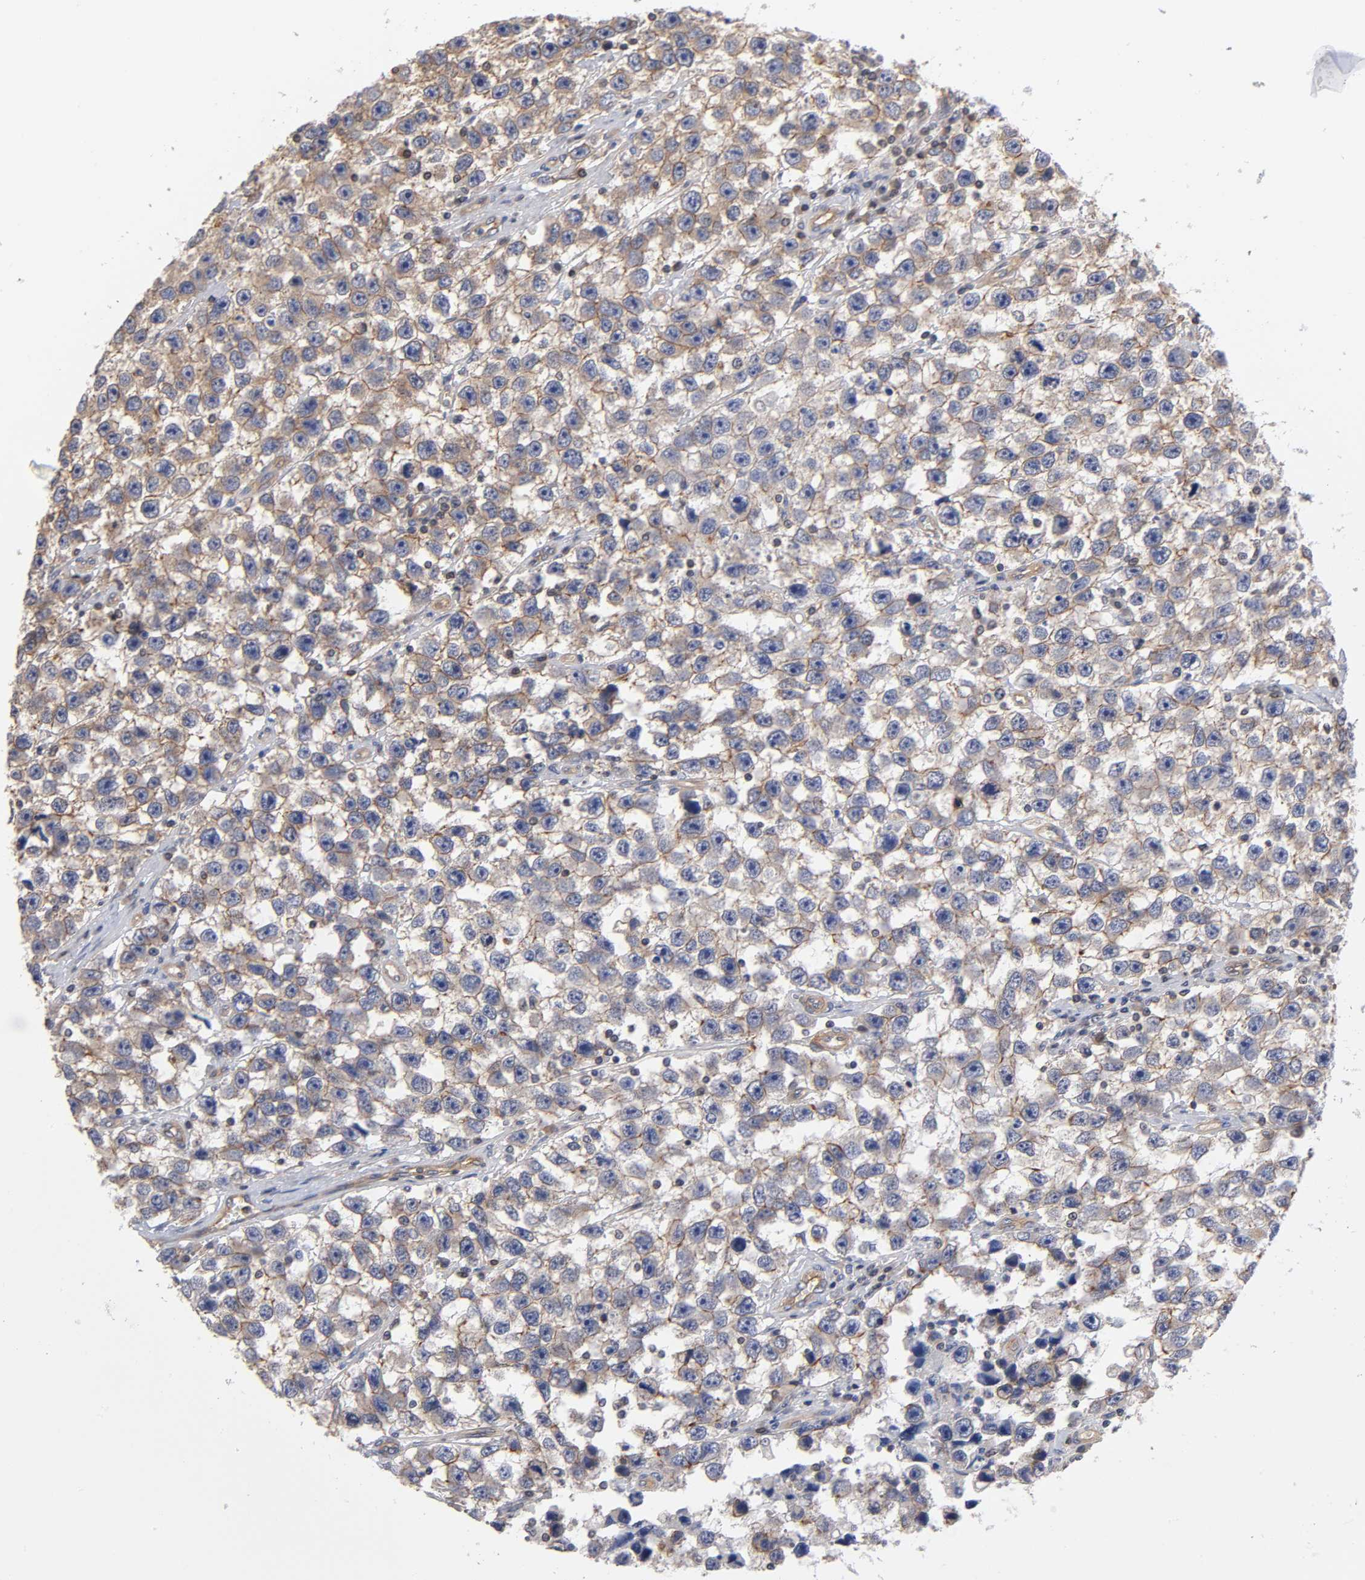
{"staining": {"intensity": "moderate", "quantity": "25%-75%", "location": "cytoplasmic/membranous"}, "tissue": "testis cancer", "cell_type": "Tumor cells", "image_type": "cancer", "snomed": [{"axis": "morphology", "description": "Seminoma, NOS"}, {"axis": "topography", "description": "Testis"}], "caption": "Testis seminoma was stained to show a protein in brown. There is medium levels of moderate cytoplasmic/membranous positivity in approximately 25%-75% of tumor cells. Ihc stains the protein of interest in brown and the nuclei are stained blue.", "gene": "STRN3", "patient": {"sex": "male", "age": 33}}